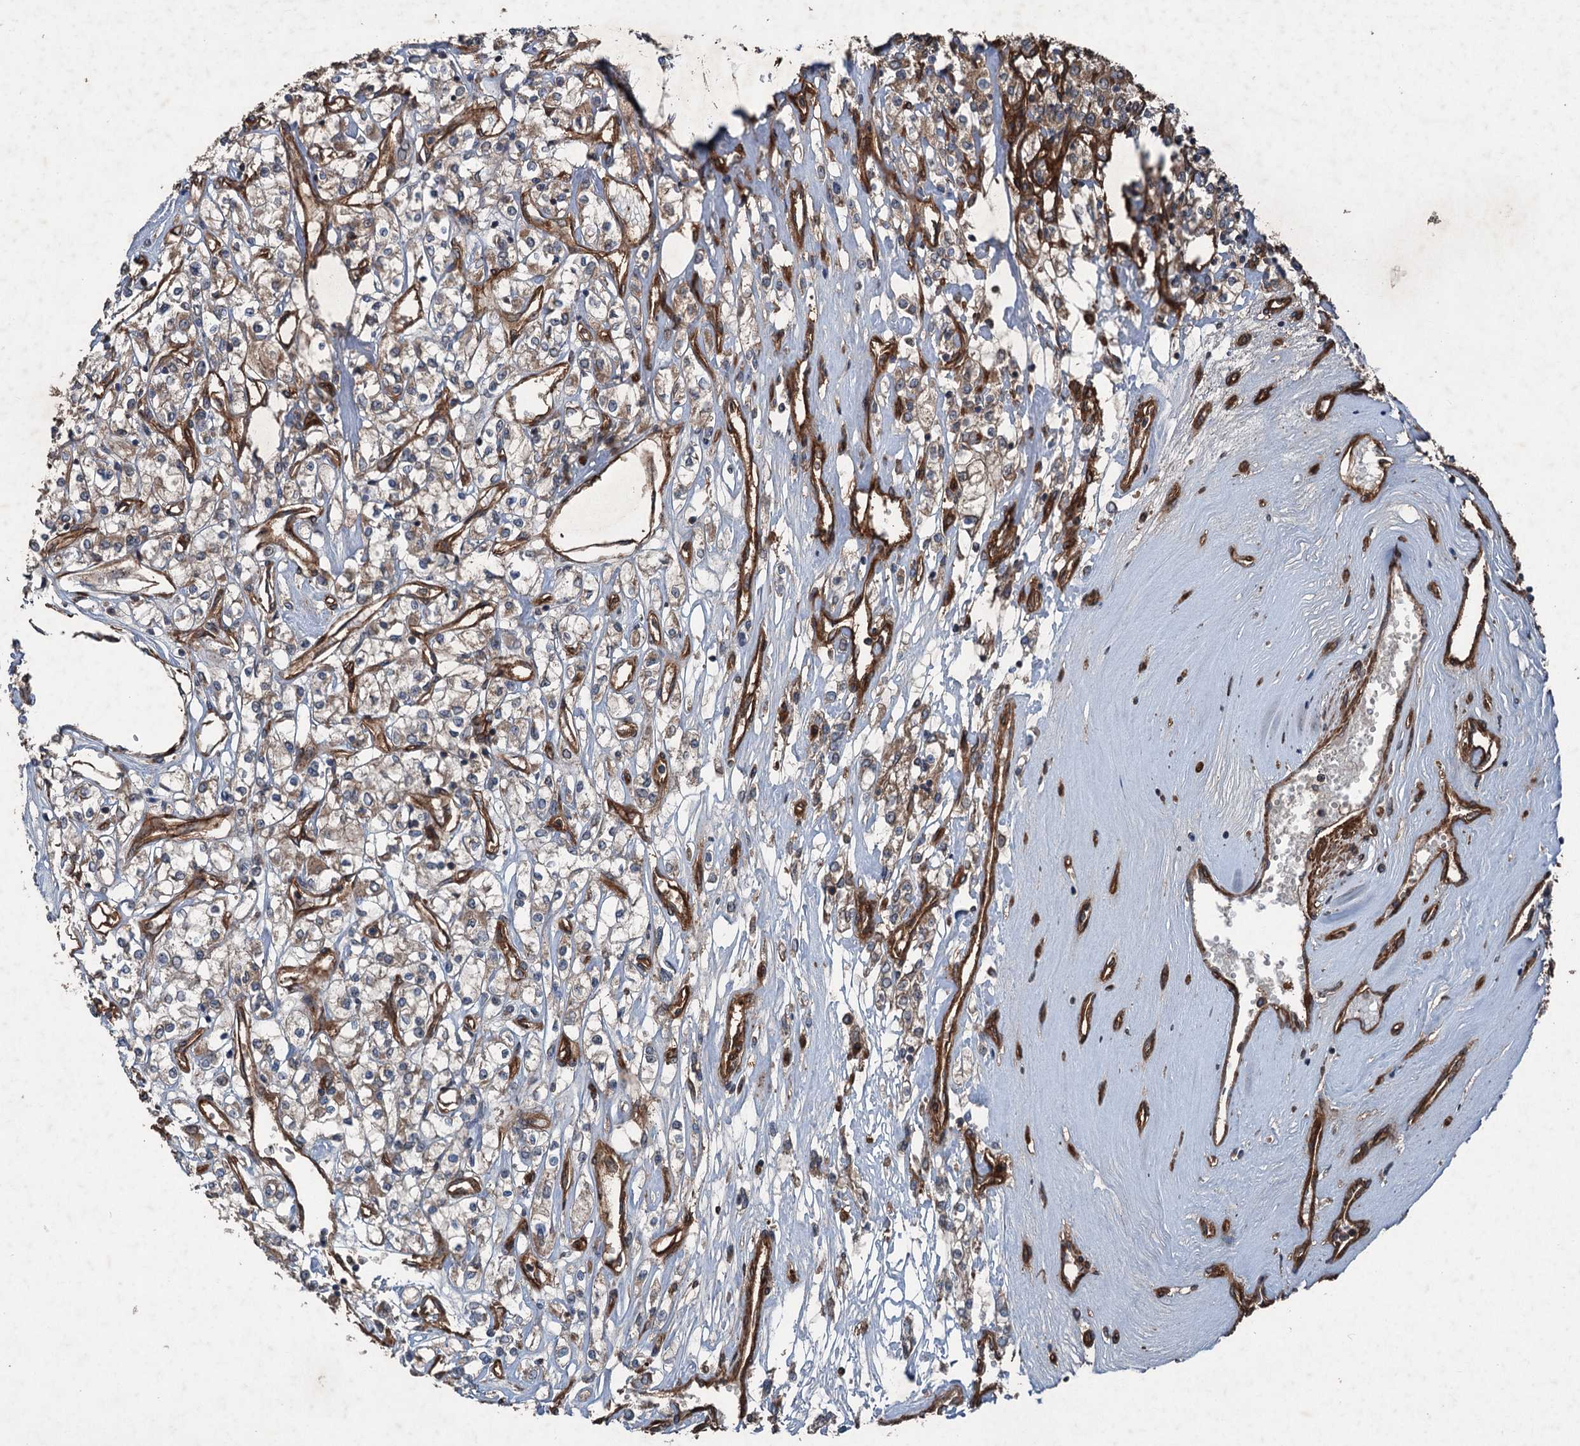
{"staining": {"intensity": "moderate", "quantity": ">75%", "location": "cytoplasmic/membranous"}, "tissue": "renal cancer", "cell_type": "Tumor cells", "image_type": "cancer", "snomed": [{"axis": "morphology", "description": "Adenocarcinoma, NOS"}, {"axis": "topography", "description": "Kidney"}], "caption": "A medium amount of moderate cytoplasmic/membranous staining is appreciated in approximately >75% of tumor cells in renal cancer tissue.", "gene": "RNF214", "patient": {"sex": "female", "age": 59}}